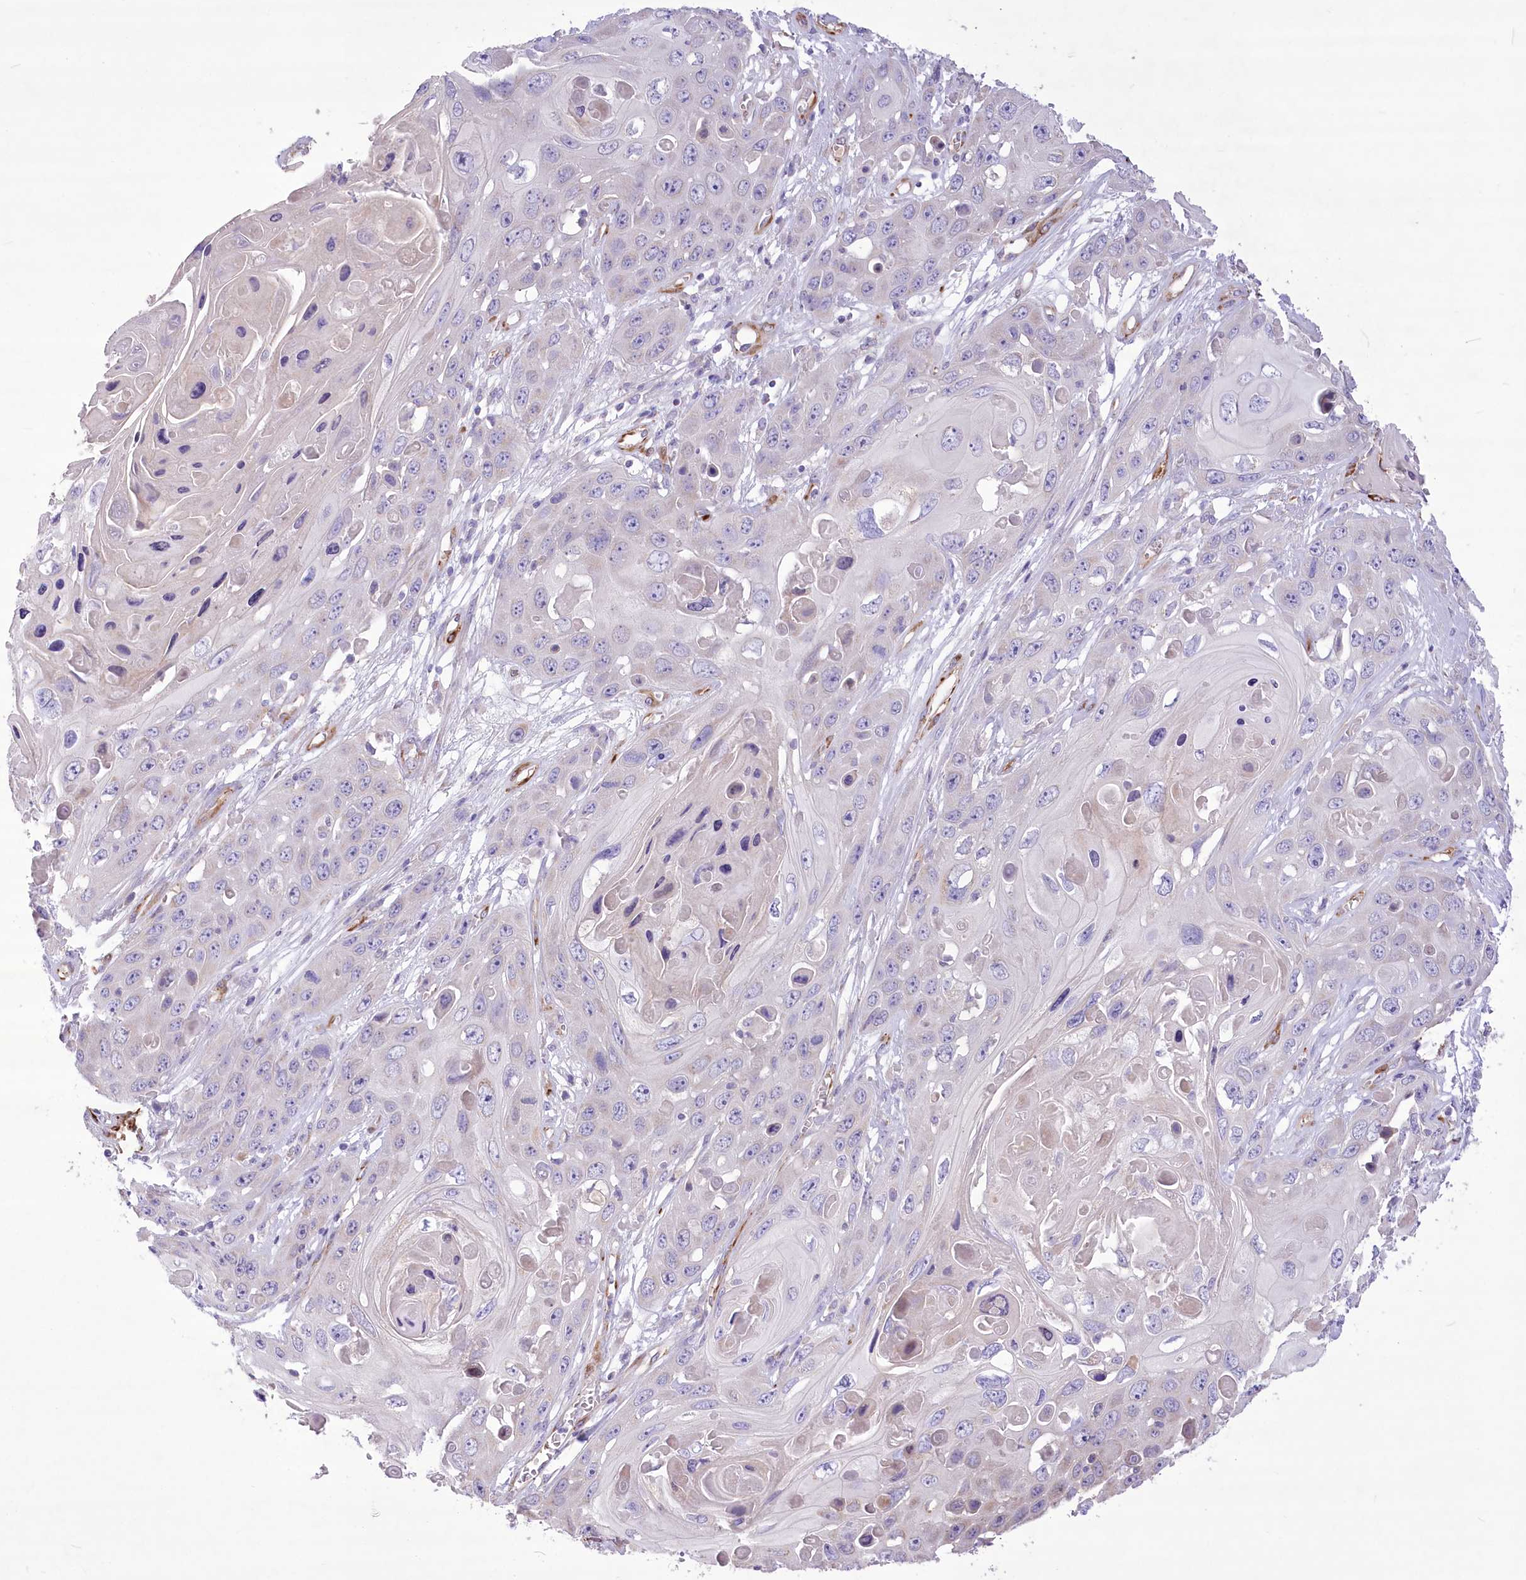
{"staining": {"intensity": "negative", "quantity": "none", "location": "none"}, "tissue": "skin cancer", "cell_type": "Tumor cells", "image_type": "cancer", "snomed": [{"axis": "morphology", "description": "Squamous cell carcinoma, NOS"}, {"axis": "topography", "description": "Skin"}], "caption": "Tumor cells show no significant protein positivity in skin cancer (squamous cell carcinoma).", "gene": "ANGPTL3", "patient": {"sex": "male", "age": 55}}